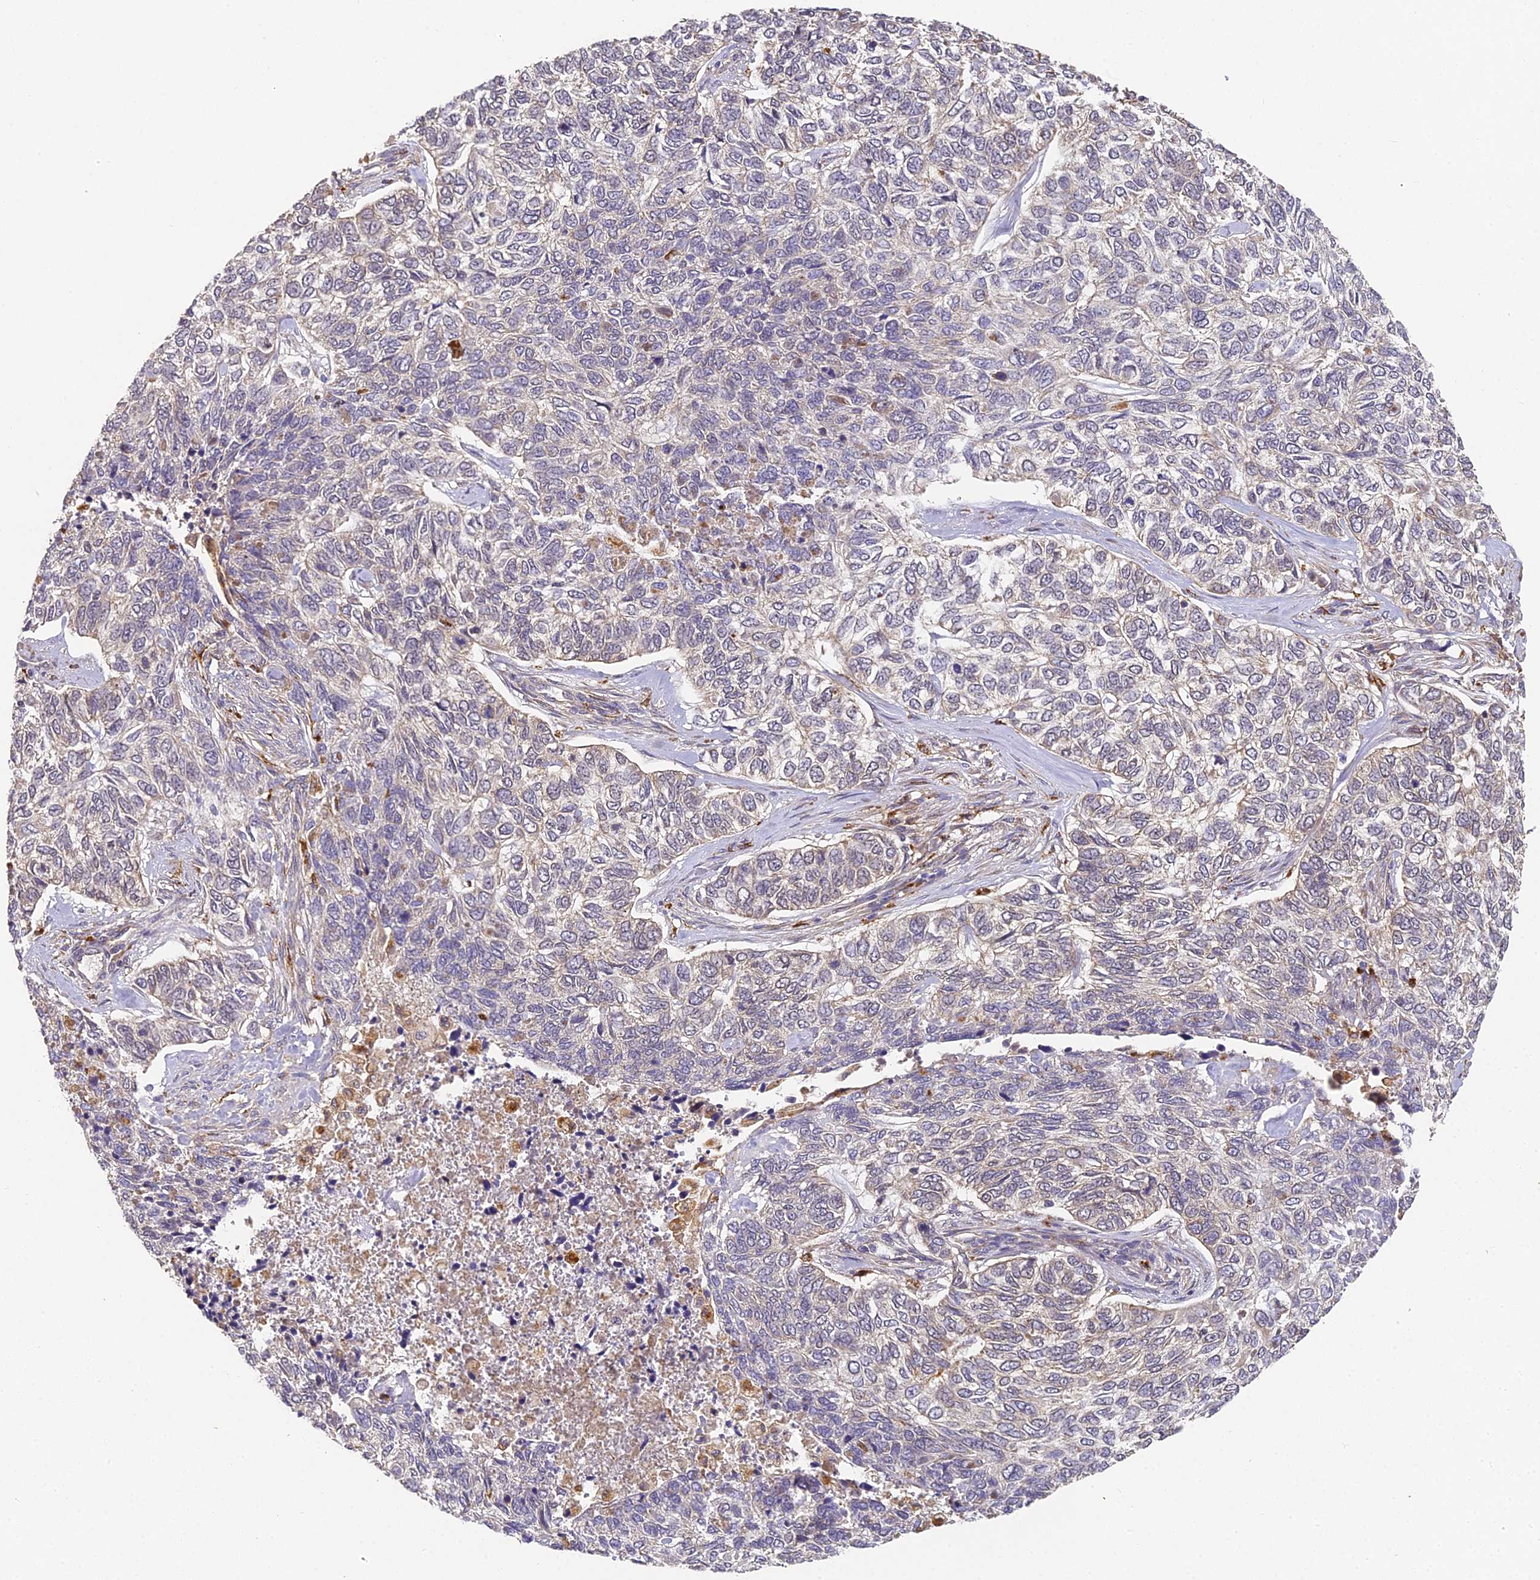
{"staining": {"intensity": "negative", "quantity": "none", "location": "none"}, "tissue": "skin cancer", "cell_type": "Tumor cells", "image_type": "cancer", "snomed": [{"axis": "morphology", "description": "Basal cell carcinoma"}, {"axis": "topography", "description": "Skin"}], "caption": "Immunohistochemistry (IHC) image of basal cell carcinoma (skin) stained for a protein (brown), which demonstrates no staining in tumor cells.", "gene": "YAE1", "patient": {"sex": "female", "age": 65}}